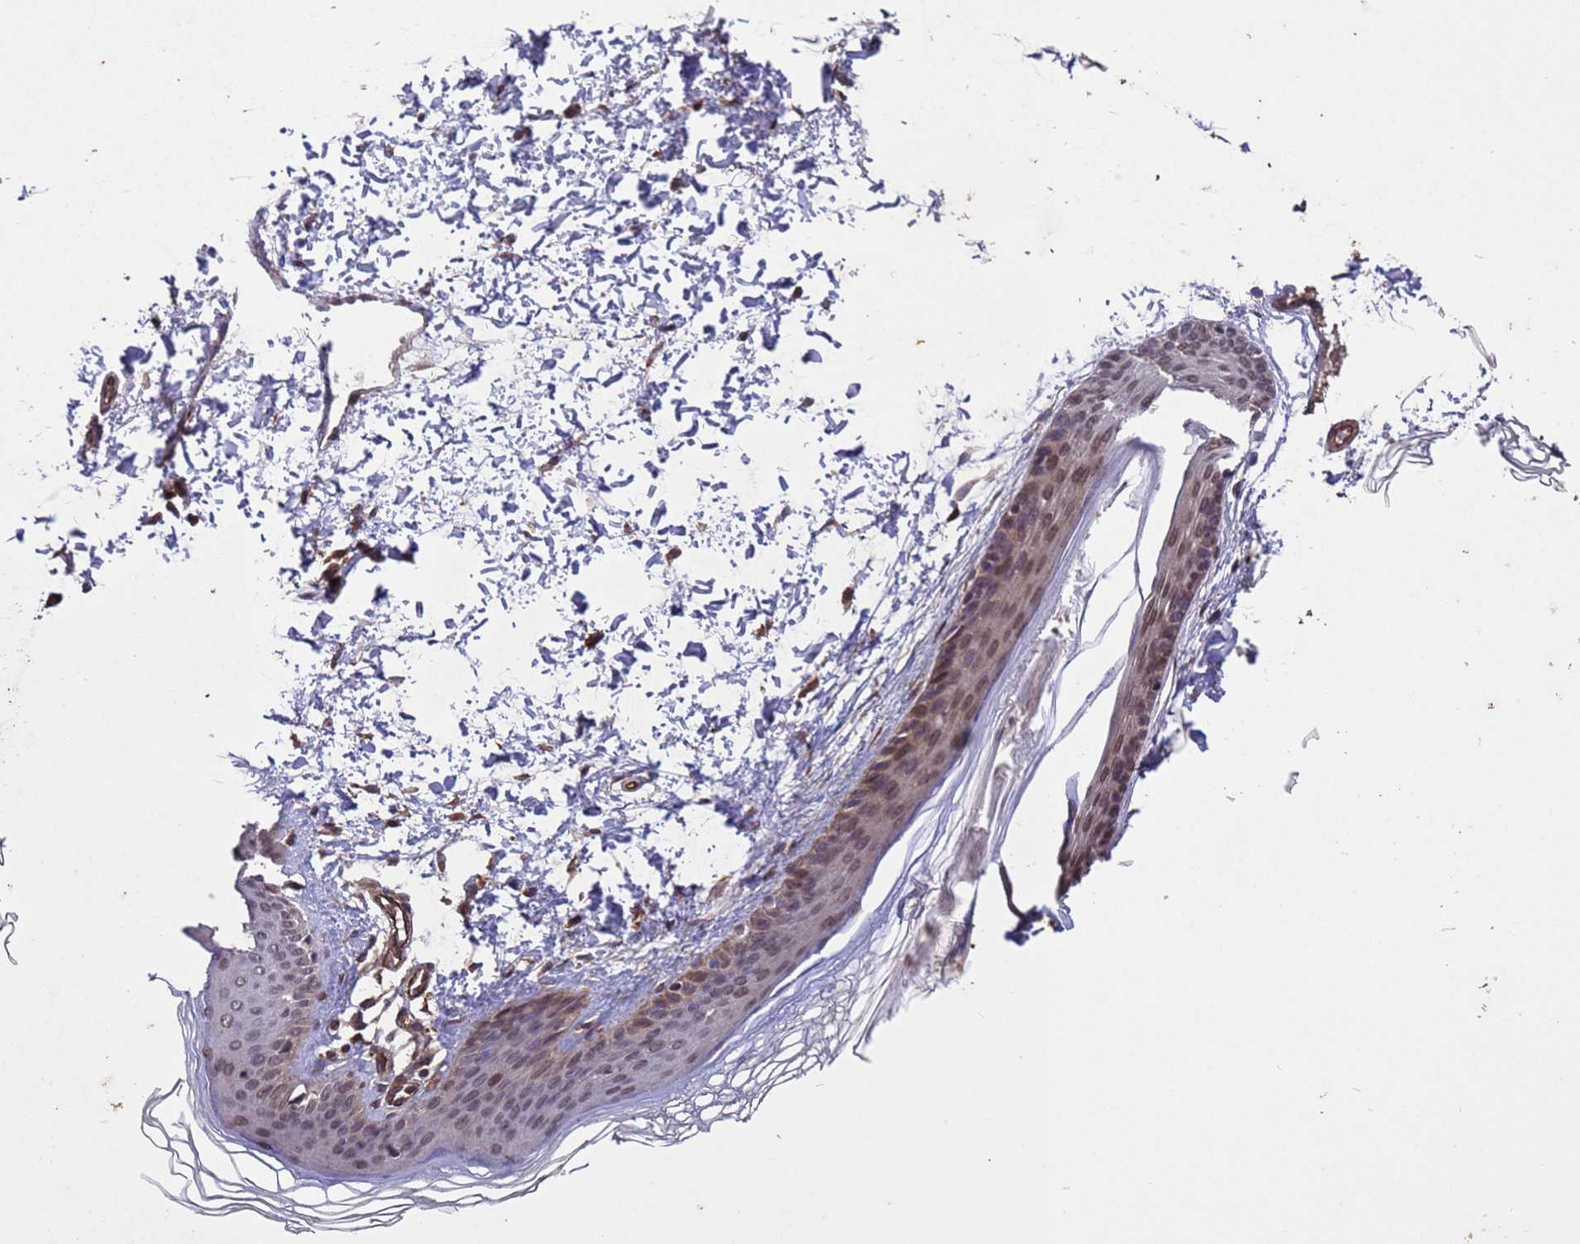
{"staining": {"intensity": "moderate", "quantity": ">75%", "location": "cytoplasmic/membranous"}, "tissue": "skin", "cell_type": "Fibroblasts", "image_type": "normal", "snomed": [{"axis": "morphology", "description": "Normal tissue, NOS"}, {"axis": "topography", "description": "Skin"}], "caption": "Fibroblasts show moderate cytoplasmic/membranous expression in about >75% of cells in benign skin.", "gene": "VSTM4", "patient": {"sex": "female", "age": 27}}